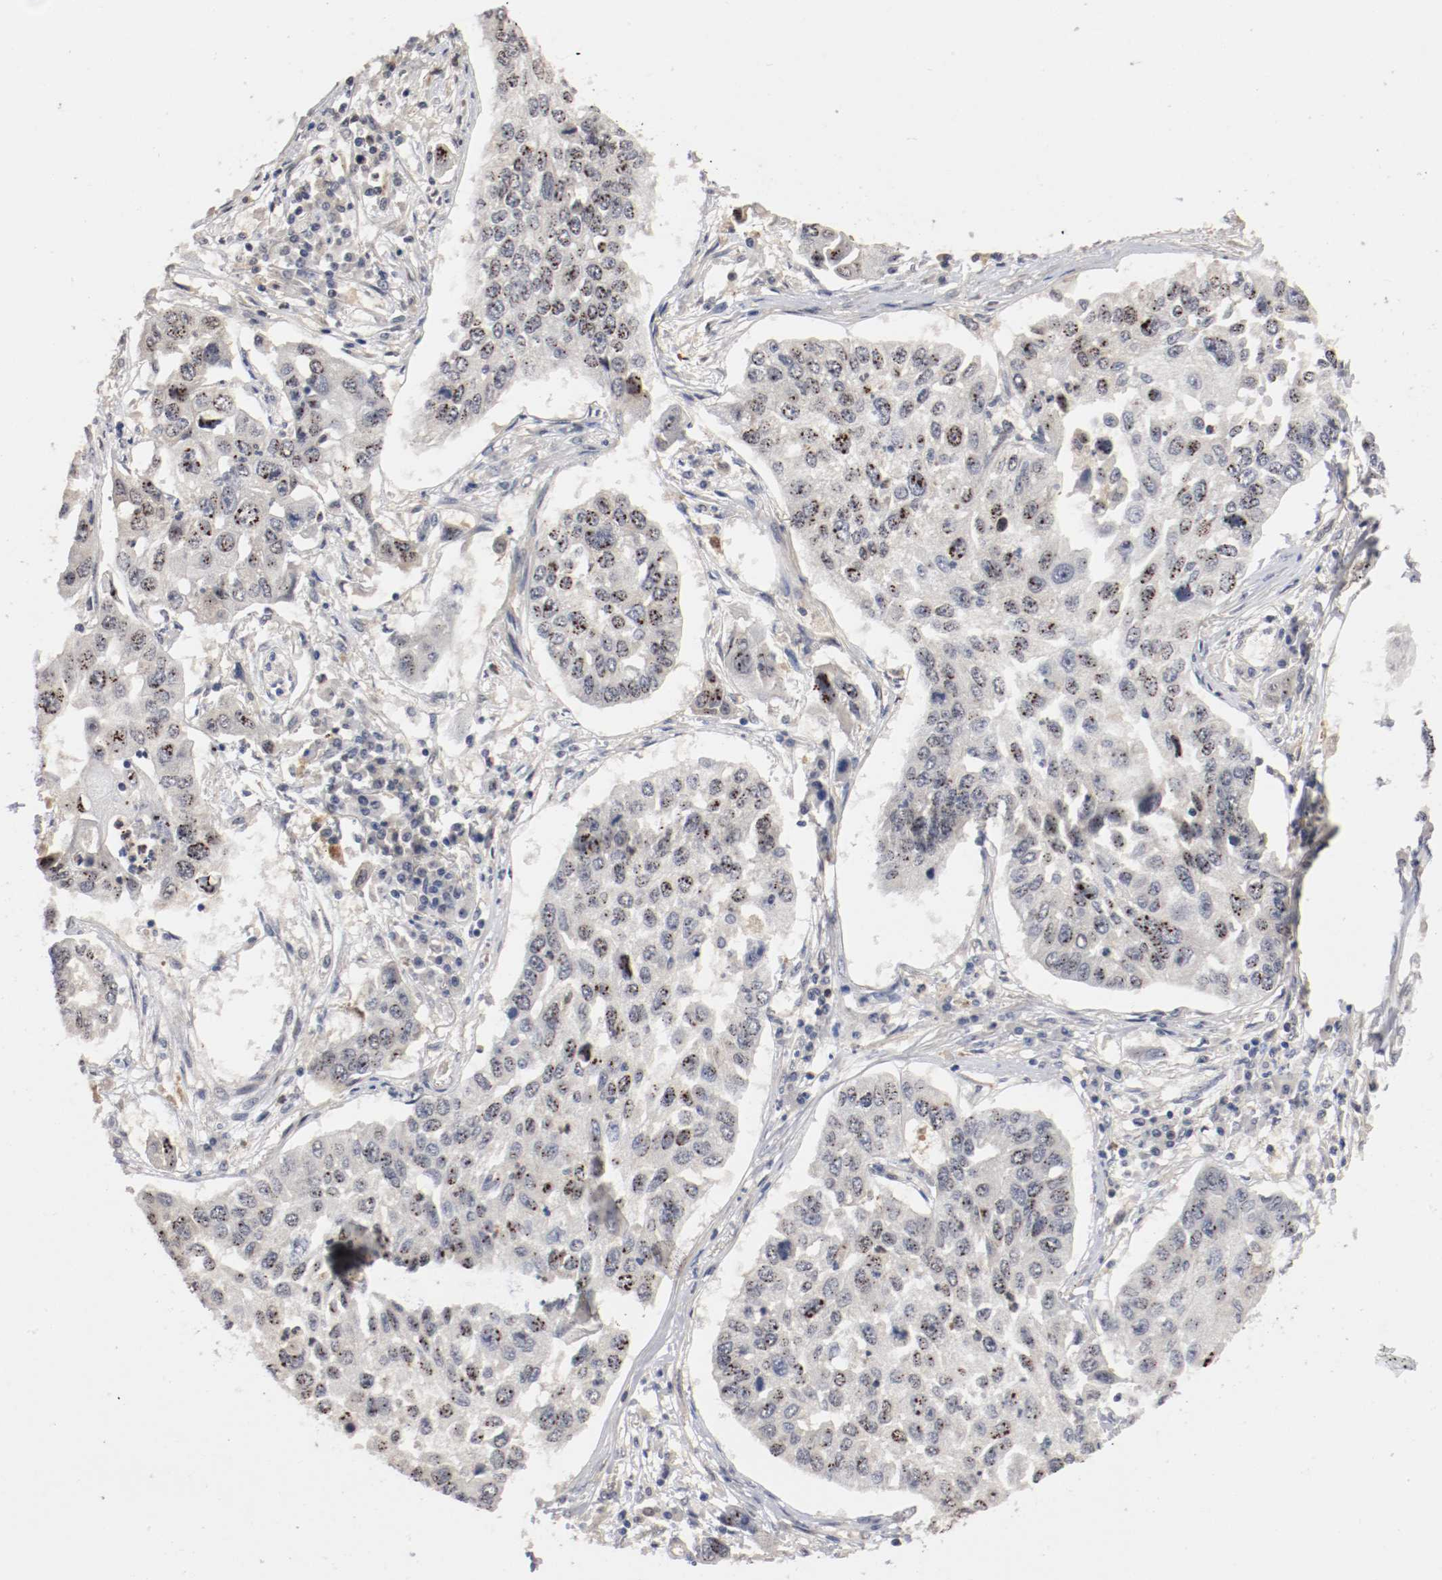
{"staining": {"intensity": "weak", "quantity": "25%-75%", "location": "cytoplasmic/membranous,nuclear"}, "tissue": "lung cancer", "cell_type": "Tumor cells", "image_type": "cancer", "snomed": [{"axis": "morphology", "description": "Squamous cell carcinoma, NOS"}, {"axis": "topography", "description": "Lung"}], "caption": "Lung cancer stained for a protein shows weak cytoplasmic/membranous and nuclear positivity in tumor cells. The protein of interest is stained brown, and the nuclei are stained in blue (DAB (3,3'-diaminobenzidine) IHC with brightfield microscopy, high magnification).", "gene": "RBM23", "patient": {"sex": "male", "age": 71}}